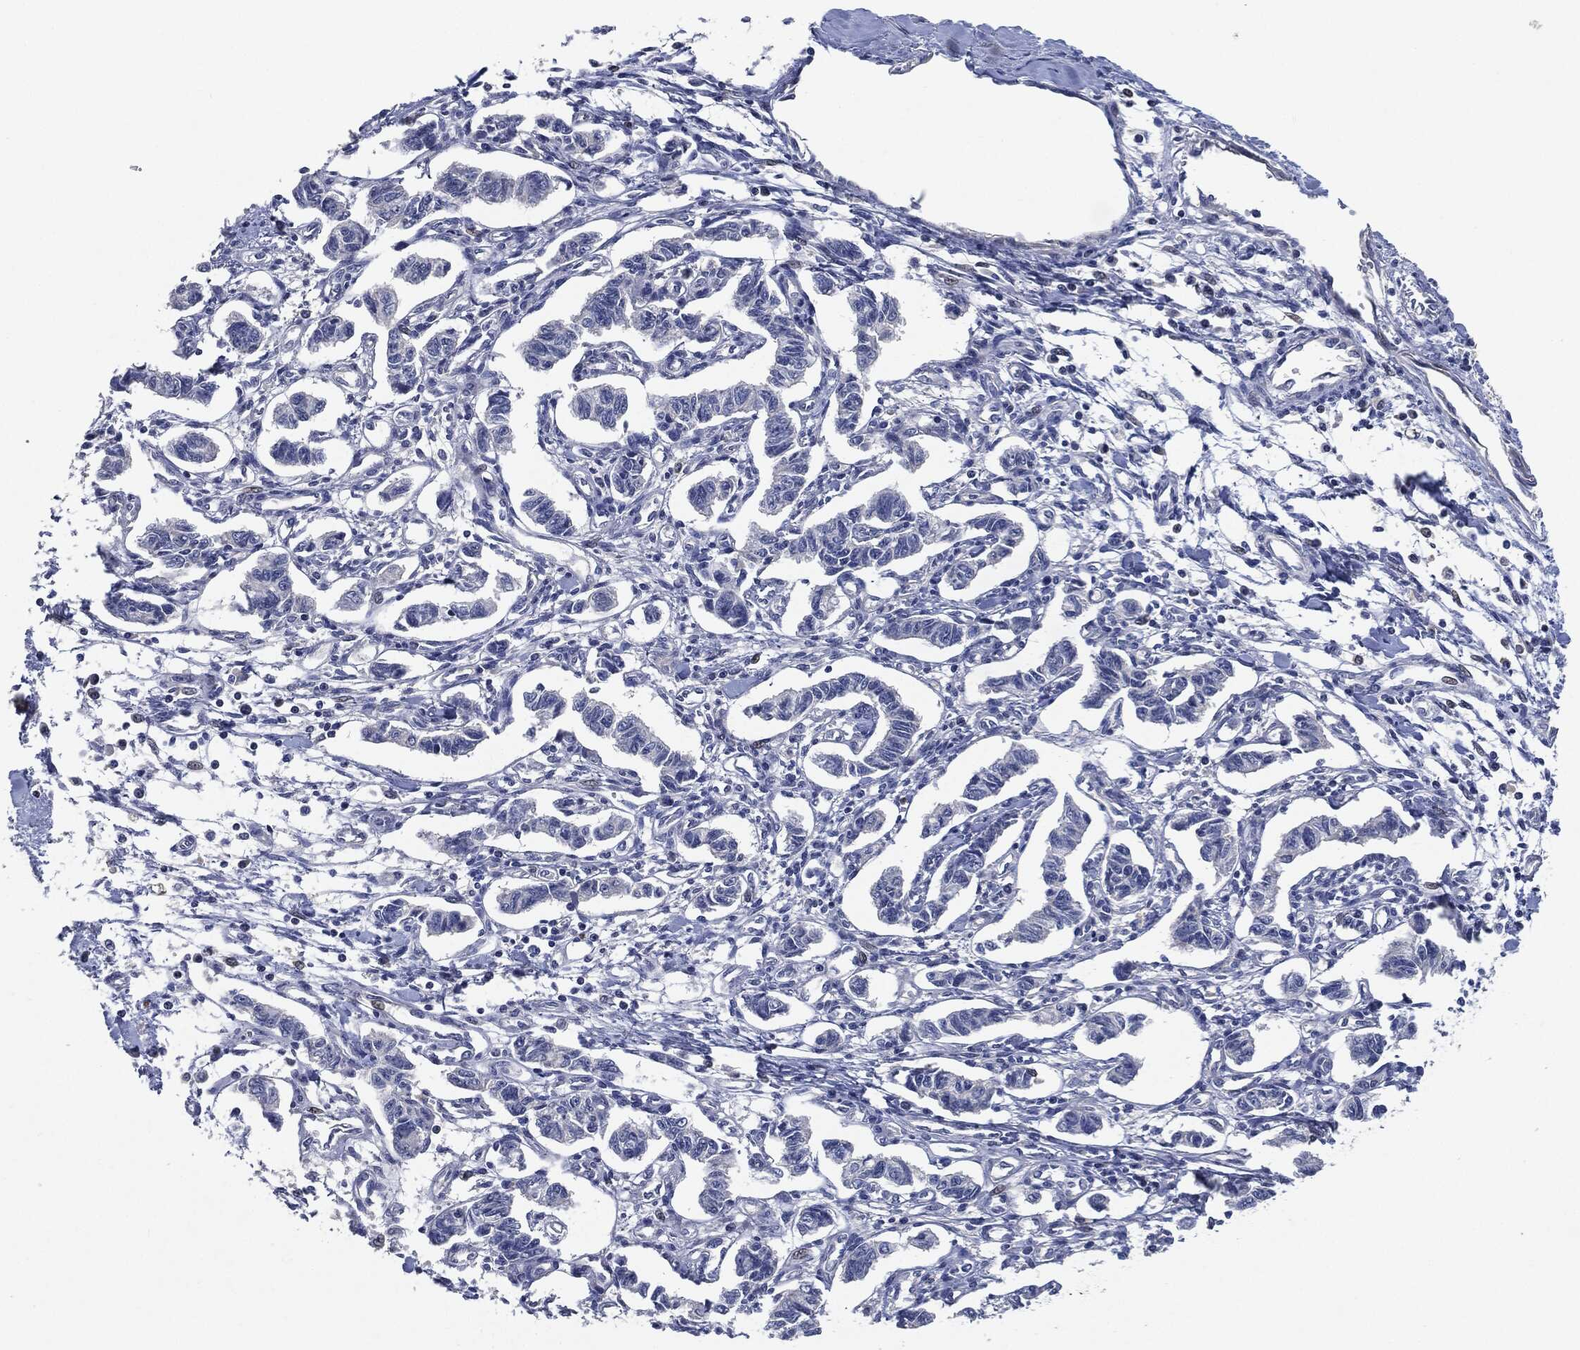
{"staining": {"intensity": "negative", "quantity": "none", "location": "none"}, "tissue": "carcinoid", "cell_type": "Tumor cells", "image_type": "cancer", "snomed": [{"axis": "morphology", "description": "Carcinoid, malignant, NOS"}, {"axis": "topography", "description": "Kidney"}], "caption": "Tumor cells are negative for protein expression in human carcinoid.", "gene": "NTRK1", "patient": {"sex": "female", "age": 41}}